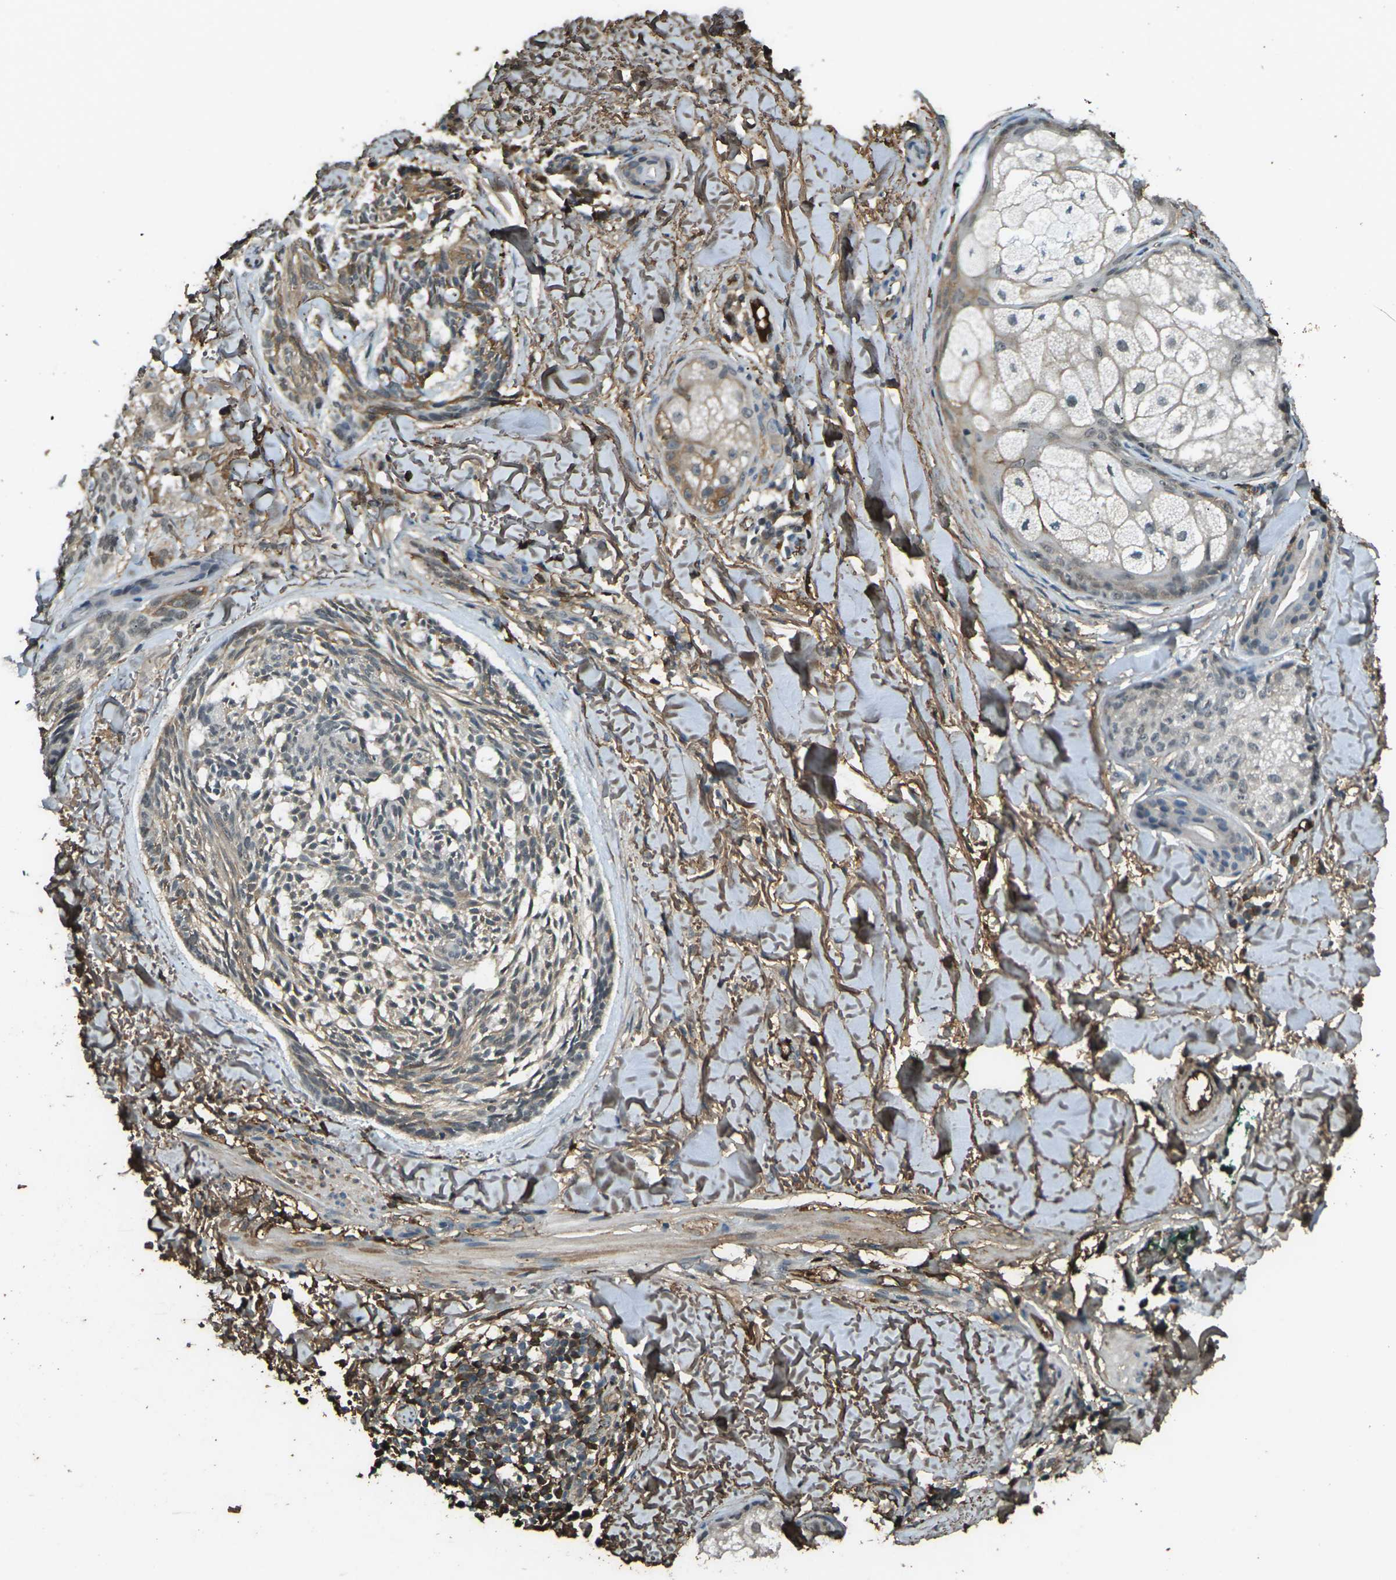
{"staining": {"intensity": "moderate", "quantity": "25%-75%", "location": "cytoplasmic/membranous"}, "tissue": "skin cancer", "cell_type": "Tumor cells", "image_type": "cancer", "snomed": [{"axis": "morphology", "description": "Basal cell carcinoma"}, {"axis": "topography", "description": "Skin"}], "caption": "This histopathology image exhibits IHC staining of basal cell carcinoma (skin), with medium moderate cytoplasmic/membranous positivity in about 25%-75% of tumor cells.", "gene": "CYP1B1", "patient": {"sex": "male", "age": 43}}